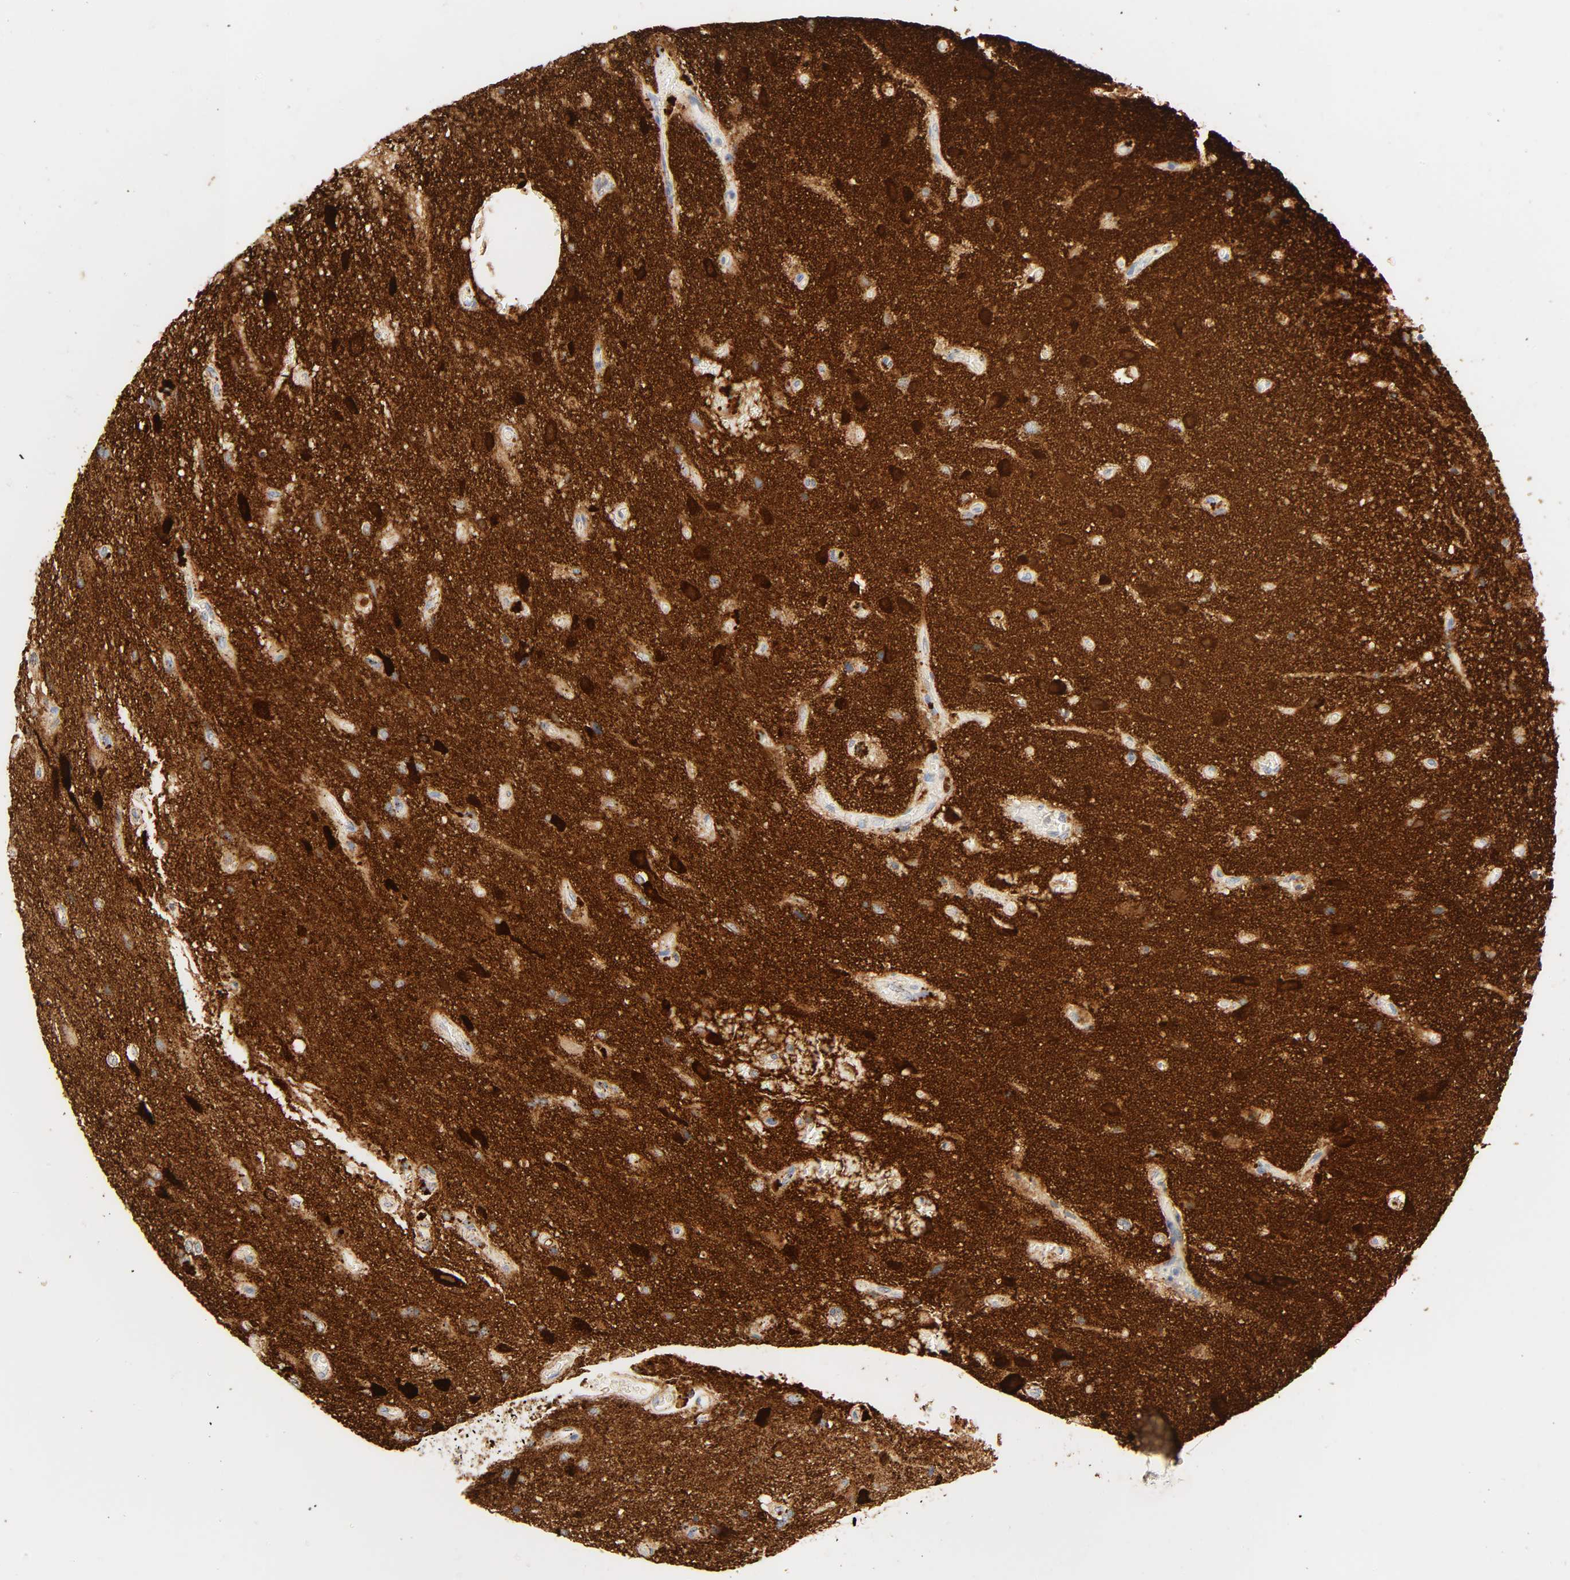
{"staining": {"intensity": "negative", "quantity": "none", "location": "none"}, "tissue": "glioma", "cell_type": "Tumor cells", "image_type": "cancer", "snomed": [{"axis": "morphology", "description": "Glioma, malignant, High grade"}, {"axis": "topography", "description": "Brain"}], "caption": "A histopathology image of human glioma is negative for staining in tumor cells. (Stains: DAB (3,3'-diaminobenzidine) immunohistochemistry with hematoxylin counter stain, Microscopy: brightfield microscopy at high magnification).", "gene": "CAMK2A", "patient": {"sex": "male", "age": 47}}